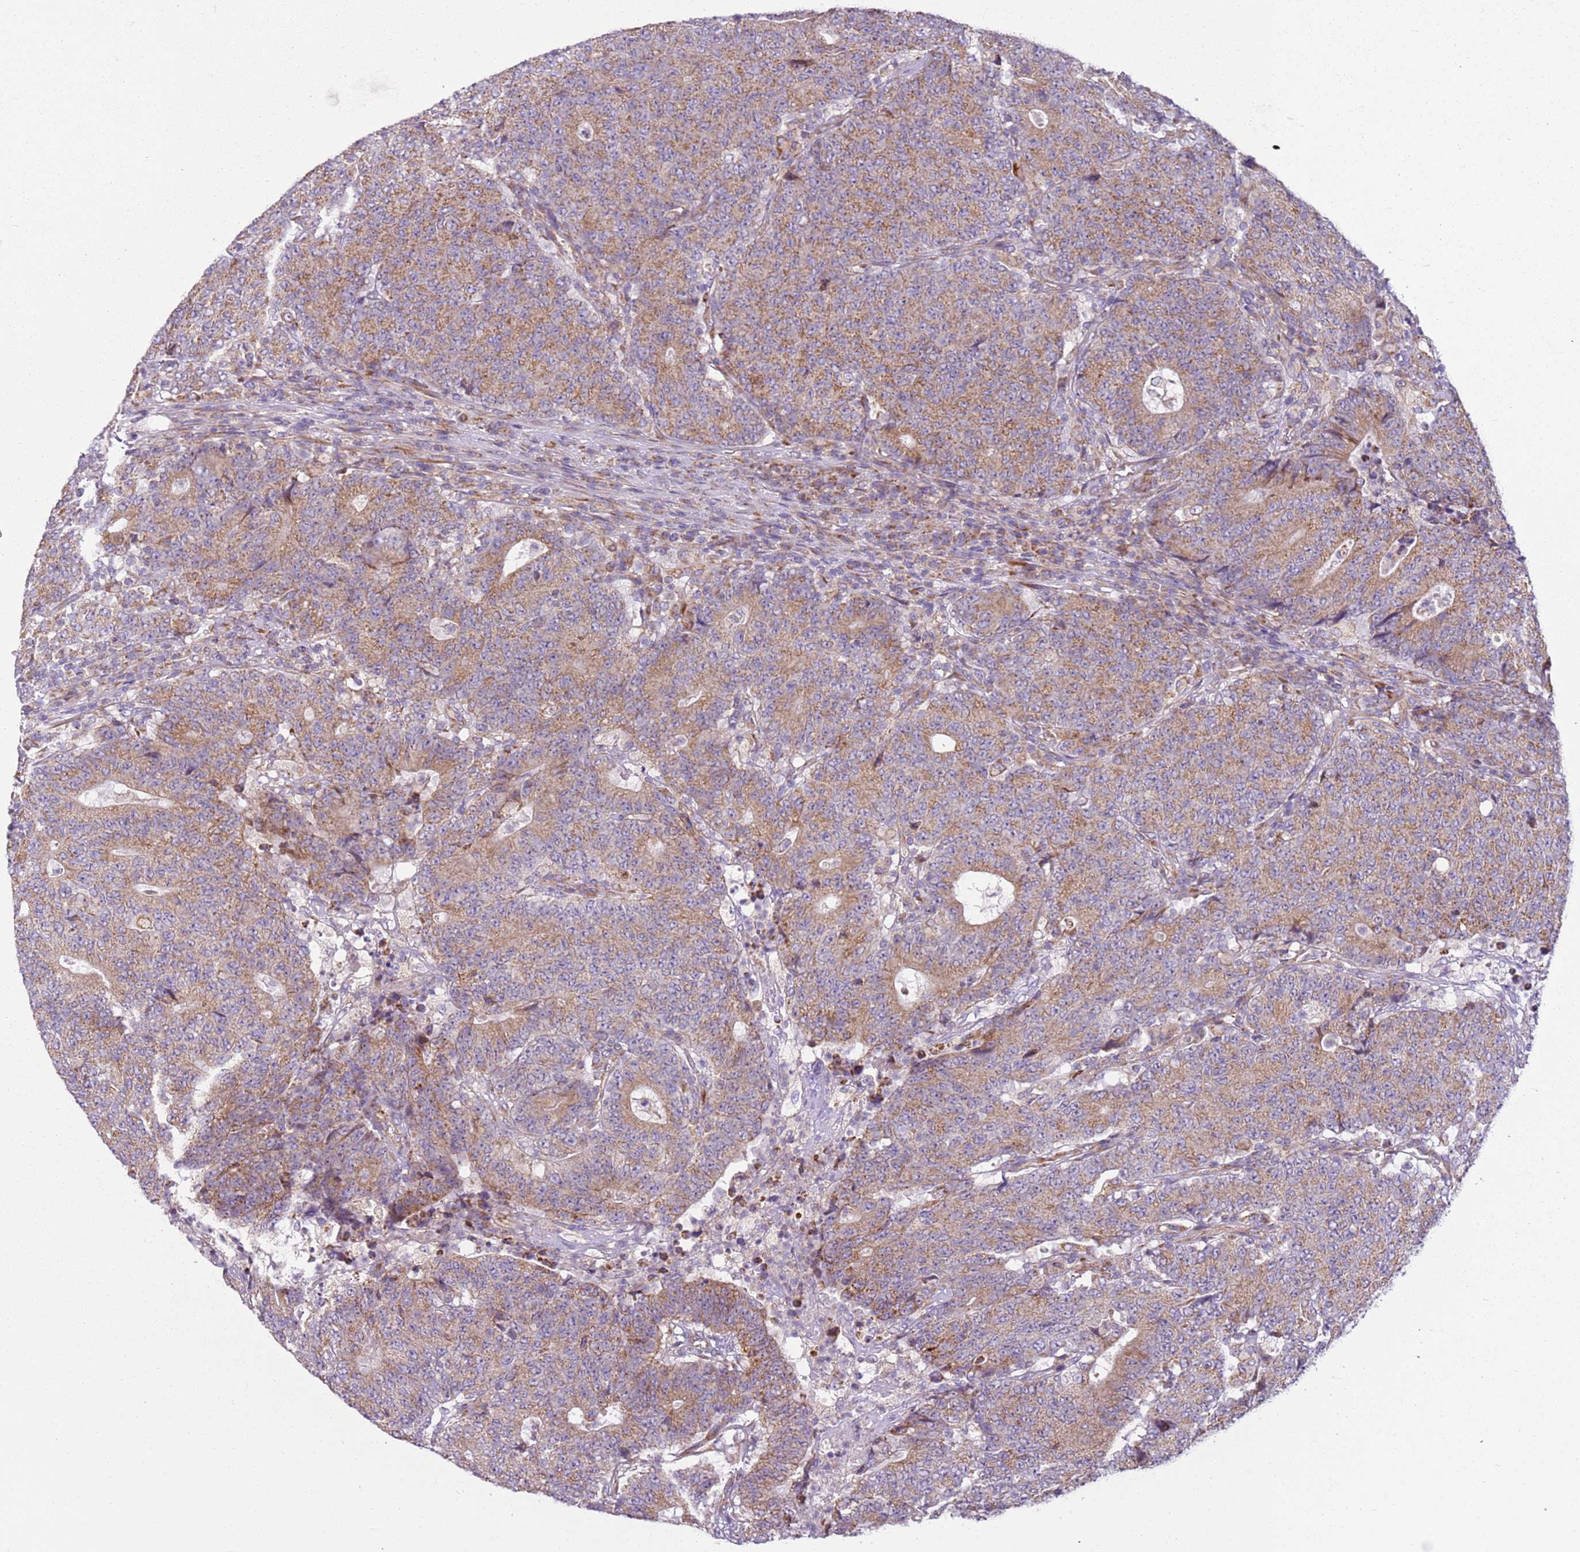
{"staining": {"intensity": "moderate", "quantity": ">75%", "location": "cytoplasmic/membranous"}, "tissue": "colorectal cancer", "cell_type": "Tumor cells", "image_type": "cancer", "snomed": [{"axis": "morphology", "description": "Adenocarcinoma, NOS"}, {"axis": "topography", "description": "Colon"}], "caption": "Colorectal adenocarcinoma stained with IHC displays moderate cytoplasmic/membranous positivity in approximately >75% of tumor cells. (DAB (3,3'-diaminobenzidine) IHC with brightfield microscopy, high magnification).", "gene": "TMEM200C", "patient": {"sex": "female", "age": 75}}